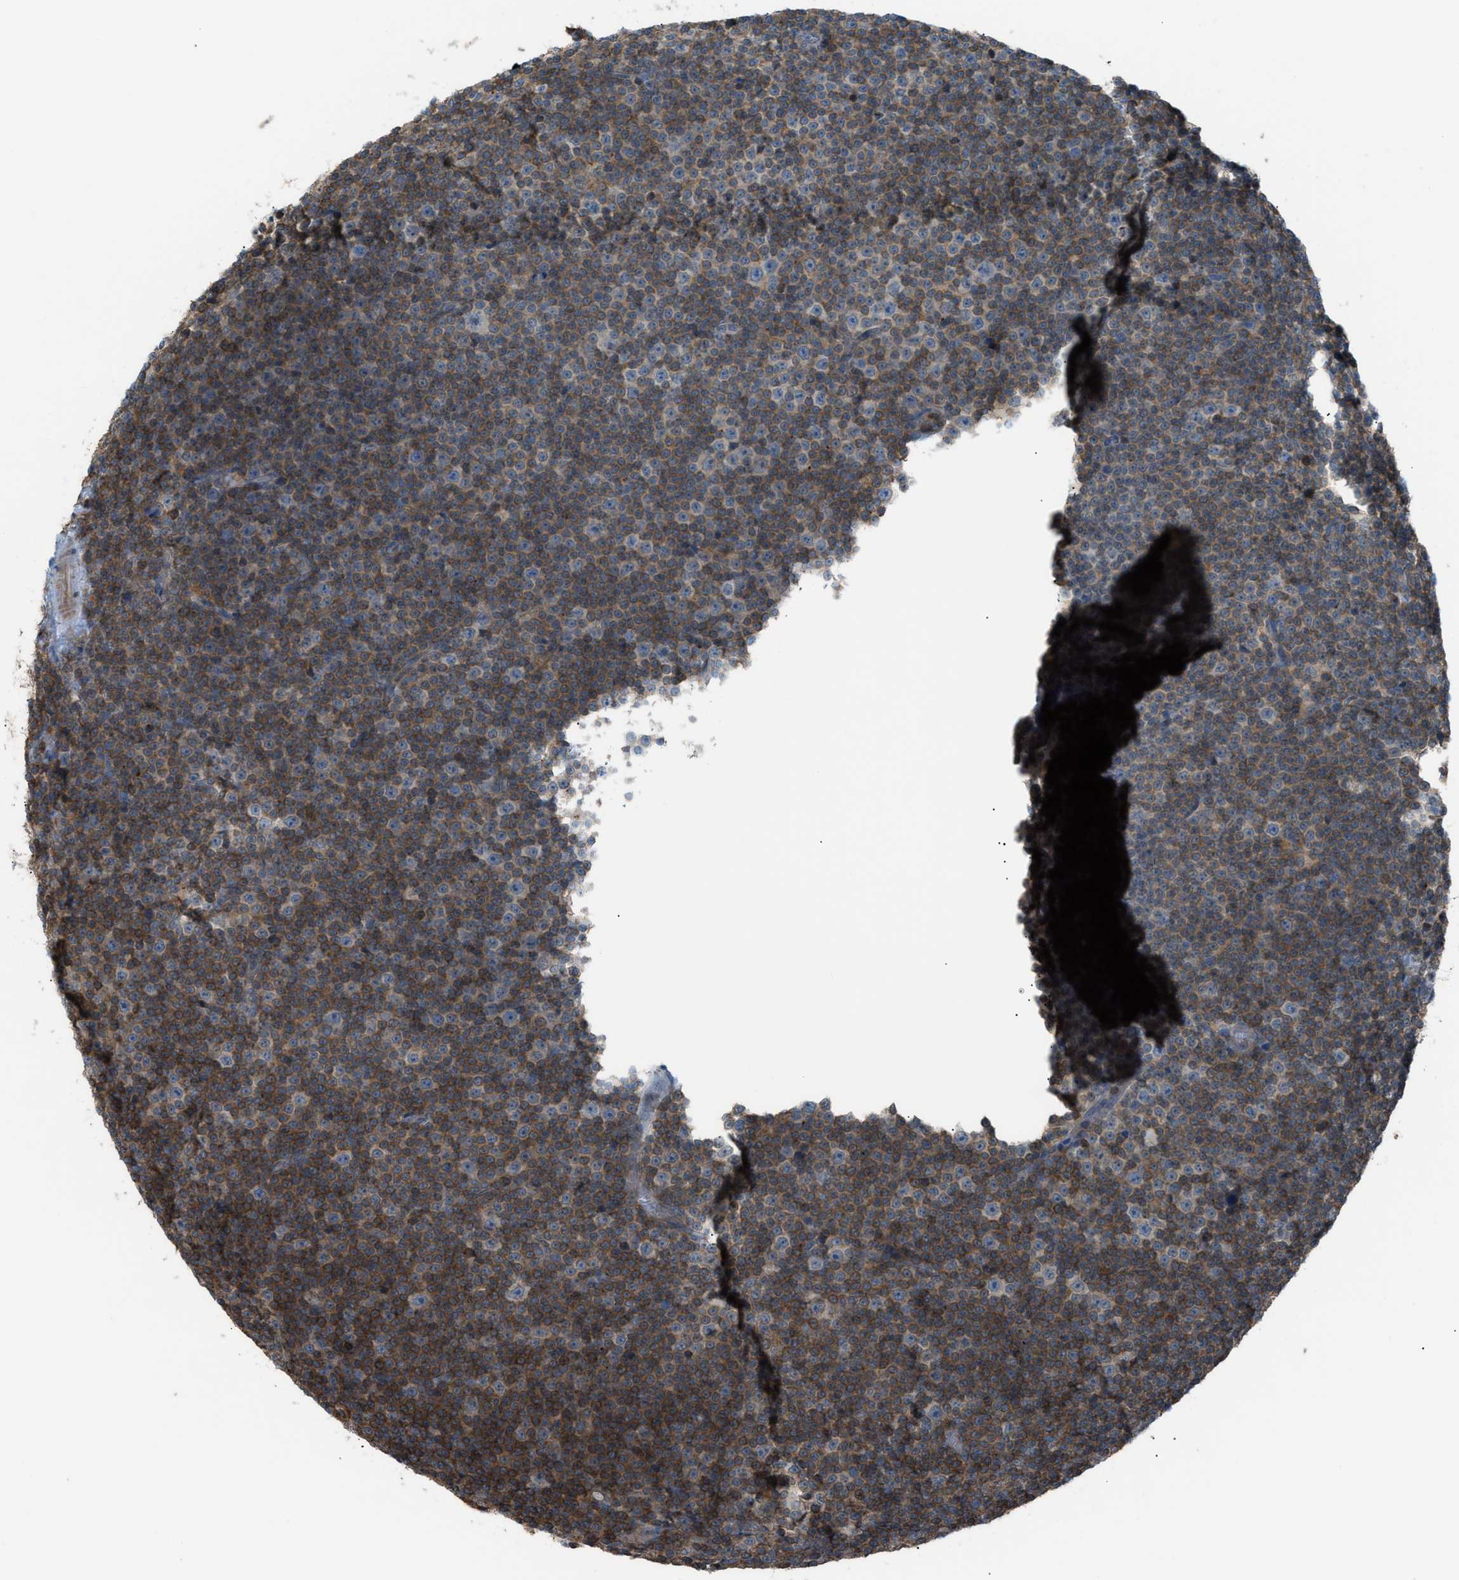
{"staining": {"intensity": "moderate", "quantity": "25%-75%", "location": "cytoplasmic/membranous"}, "tissue": "lymphoma", "cell_type": "Tumor cells", "image_type": "cancer", "snomed": [{"axis": "morphology", "description": "Malignant lymphoma, non-Hodgkin's type, Low grade"}, {"axis": "topography", "description": "Lymph node"}], "caption": "IHC image of malignant lymphoma, non-Hodgkin's type (low-grade) stained for a protein (brown), which exhibits medium levels of moderate cytoplasmic/membranous expression in approximately 25%-75% of tumor cells.", "gene": "DYRK1A", "patient": {"sex": "female", "age": 67}}